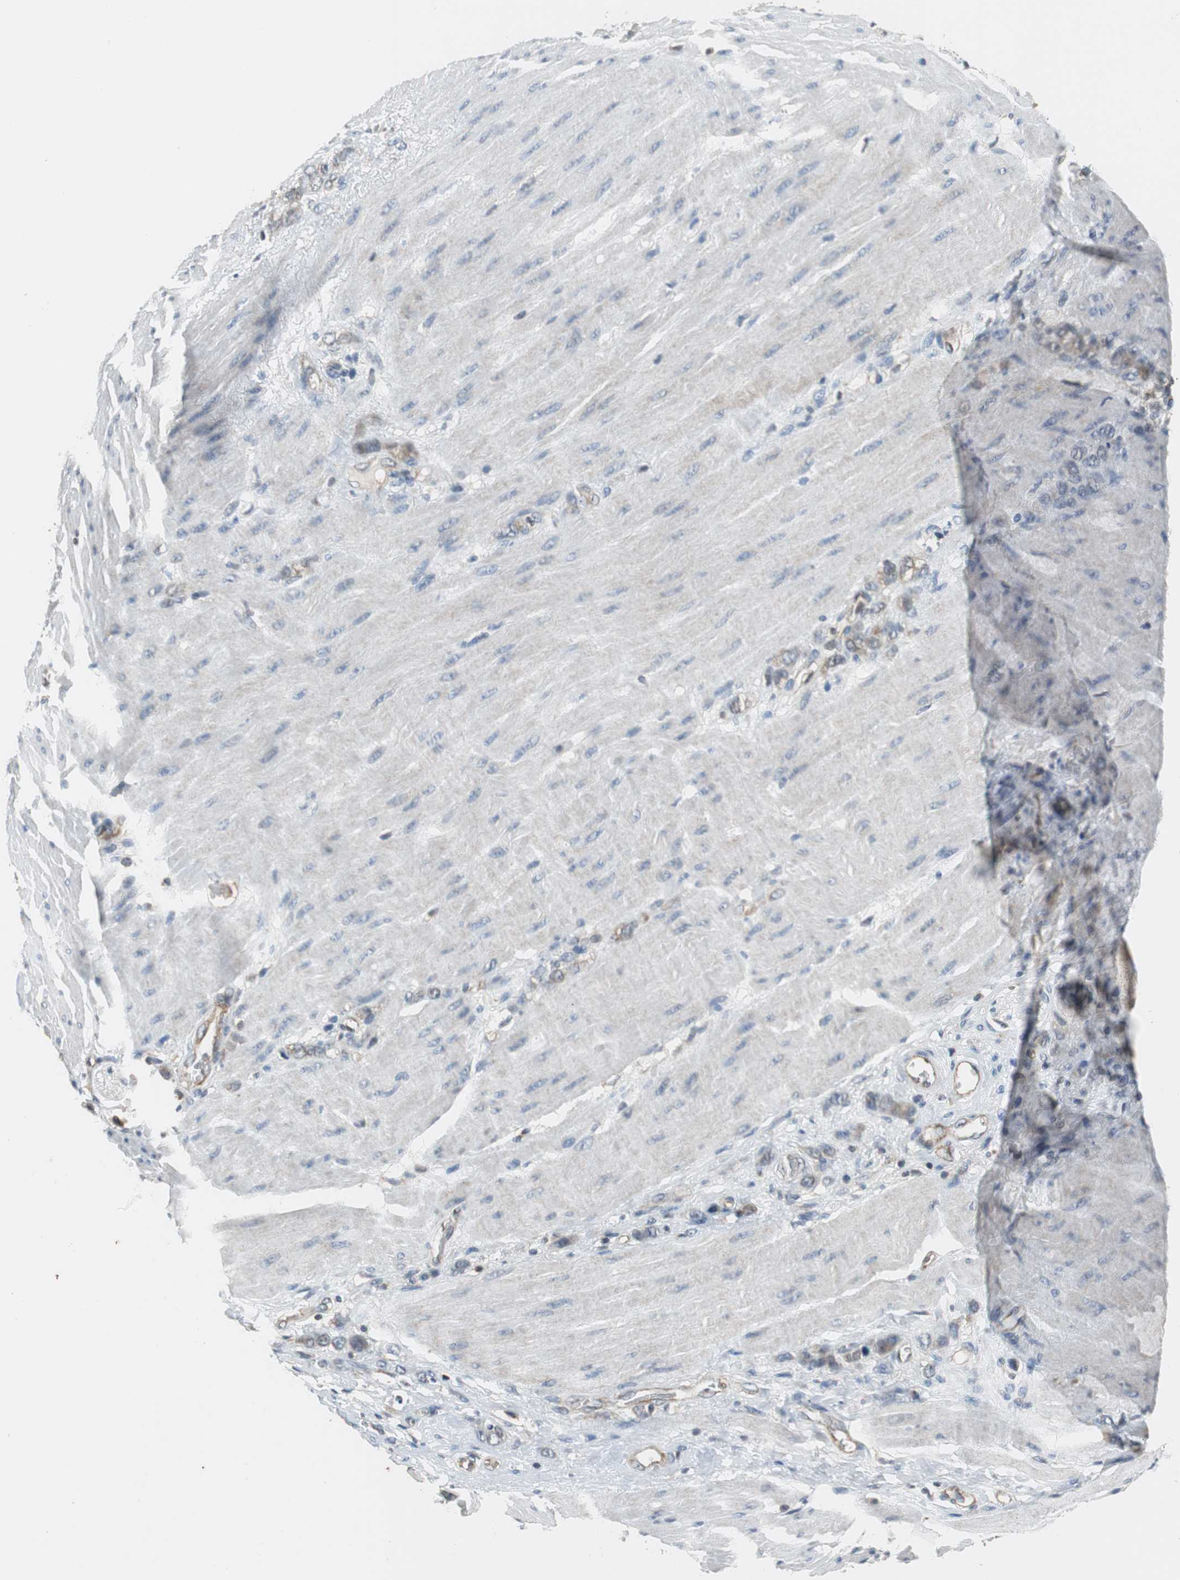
{"staining": {"intensity": "weak", "quantity": "25%-75%", "location": "cytoplasmic/membranous"}, "tissue": "stomach cancer", "cell_type": "Tumor cells", "image_type": "cancer", "snomed": [{"axis": "morphology", "description": "Normal tissue, NOS"}, {"axis": "morphology", "description": "Adenocarcinoma, NOS"}, {"axis": "topography", "description": "Stomach"}], "caption": "Tumor cells demonstrate low levels of weak cytoplasmic/membranous staining in approximately 25%-75% of cells in human adenocarcinoma (stomach).", "gene": "GSDMD", "patient": {"sex": "male", "age": 82}}